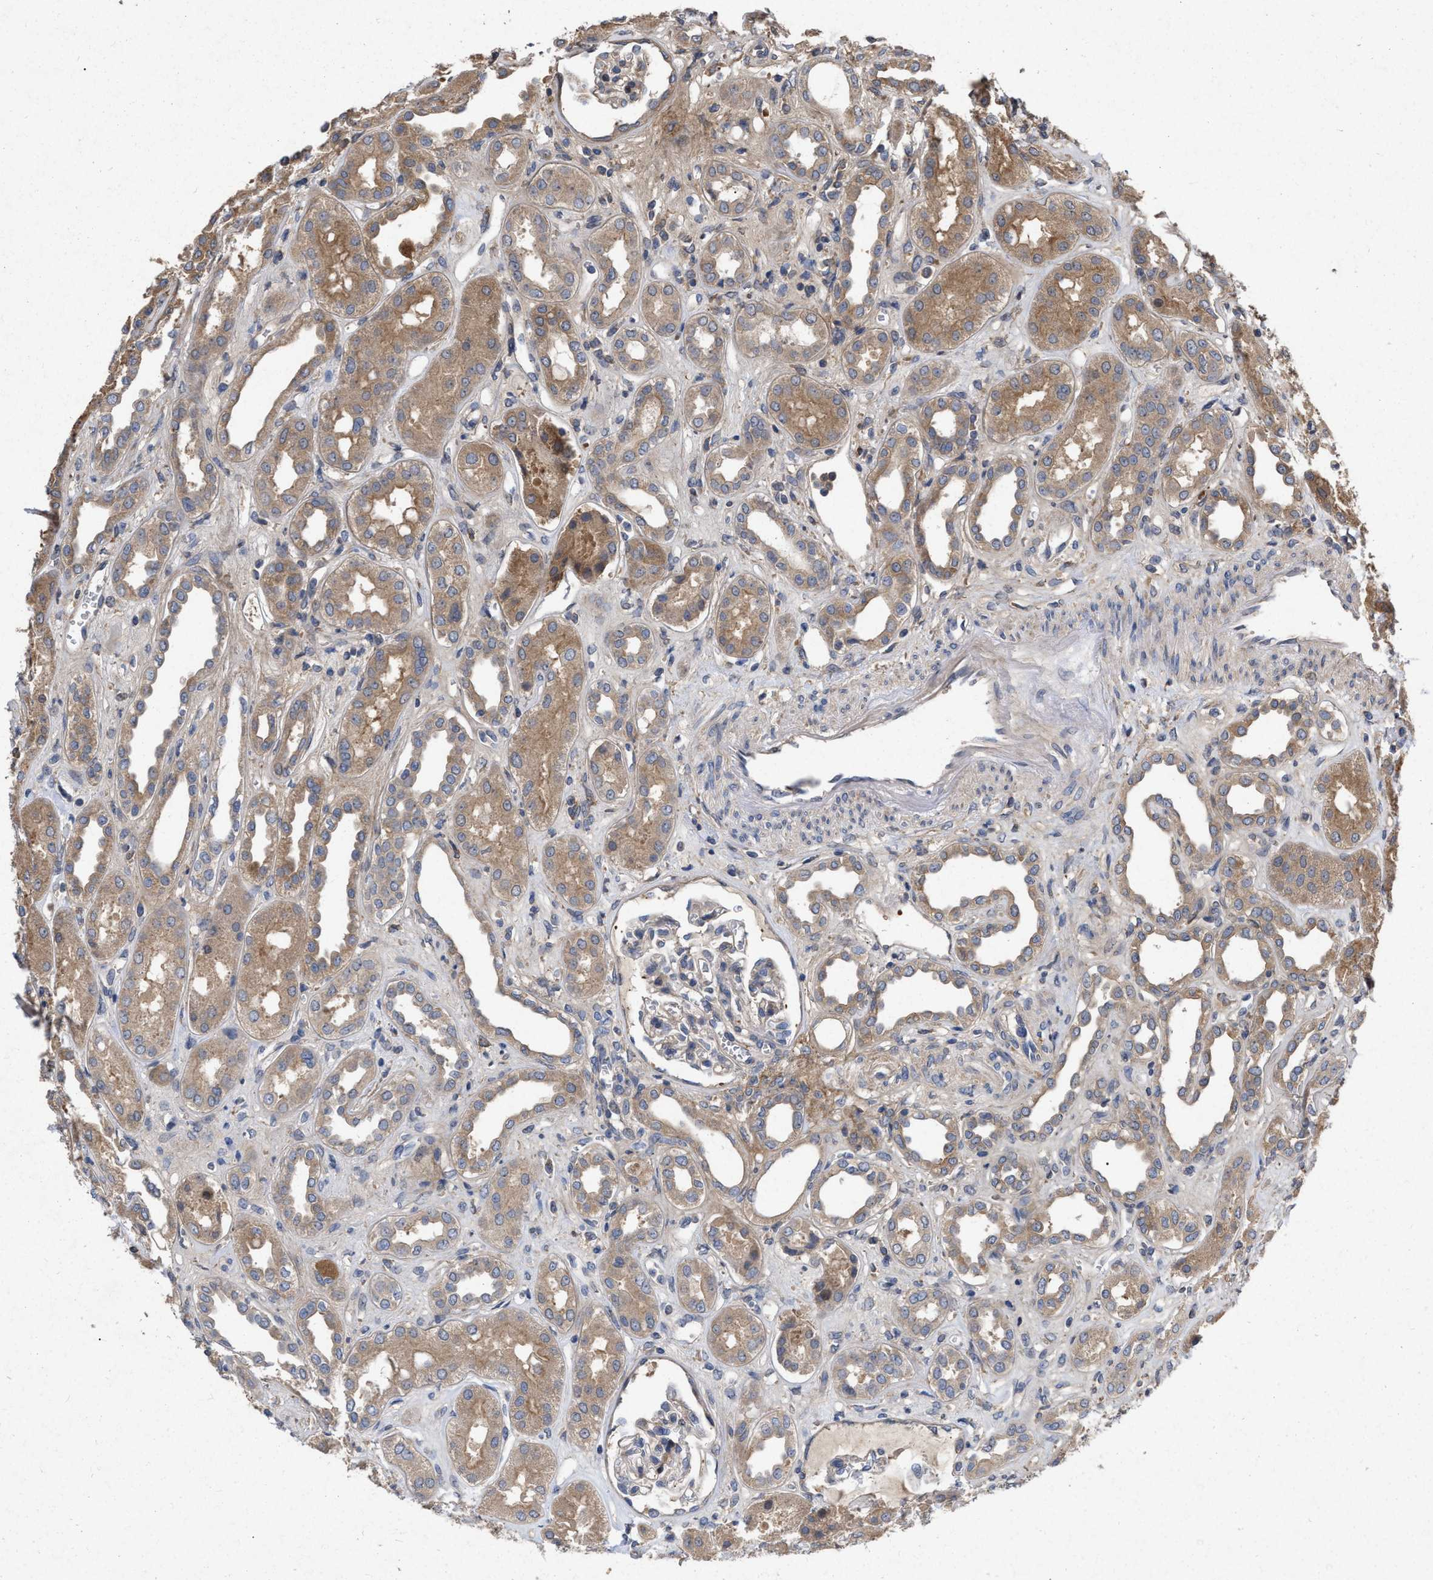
{"staining": {"intensity": "weak", "quantity": ">75%", "location": "cytoplasmic/membranous"}, "tissue": "kidney", "cell_type": "Cells in glomeruli", "image_type": "normal", "snomed": [{"axis": "morphology", "description": "Normal tissue, NOS"}, {"axis": "topography", "description": "Kidney"}], "caption": "Protein staining of unremarkable kidney displays weak cytoplasmic/membranous expression in about >75% of cells in glomeruli.", "gene": "CDKN2C", "patient": {"sex": "male", "age": 59}}